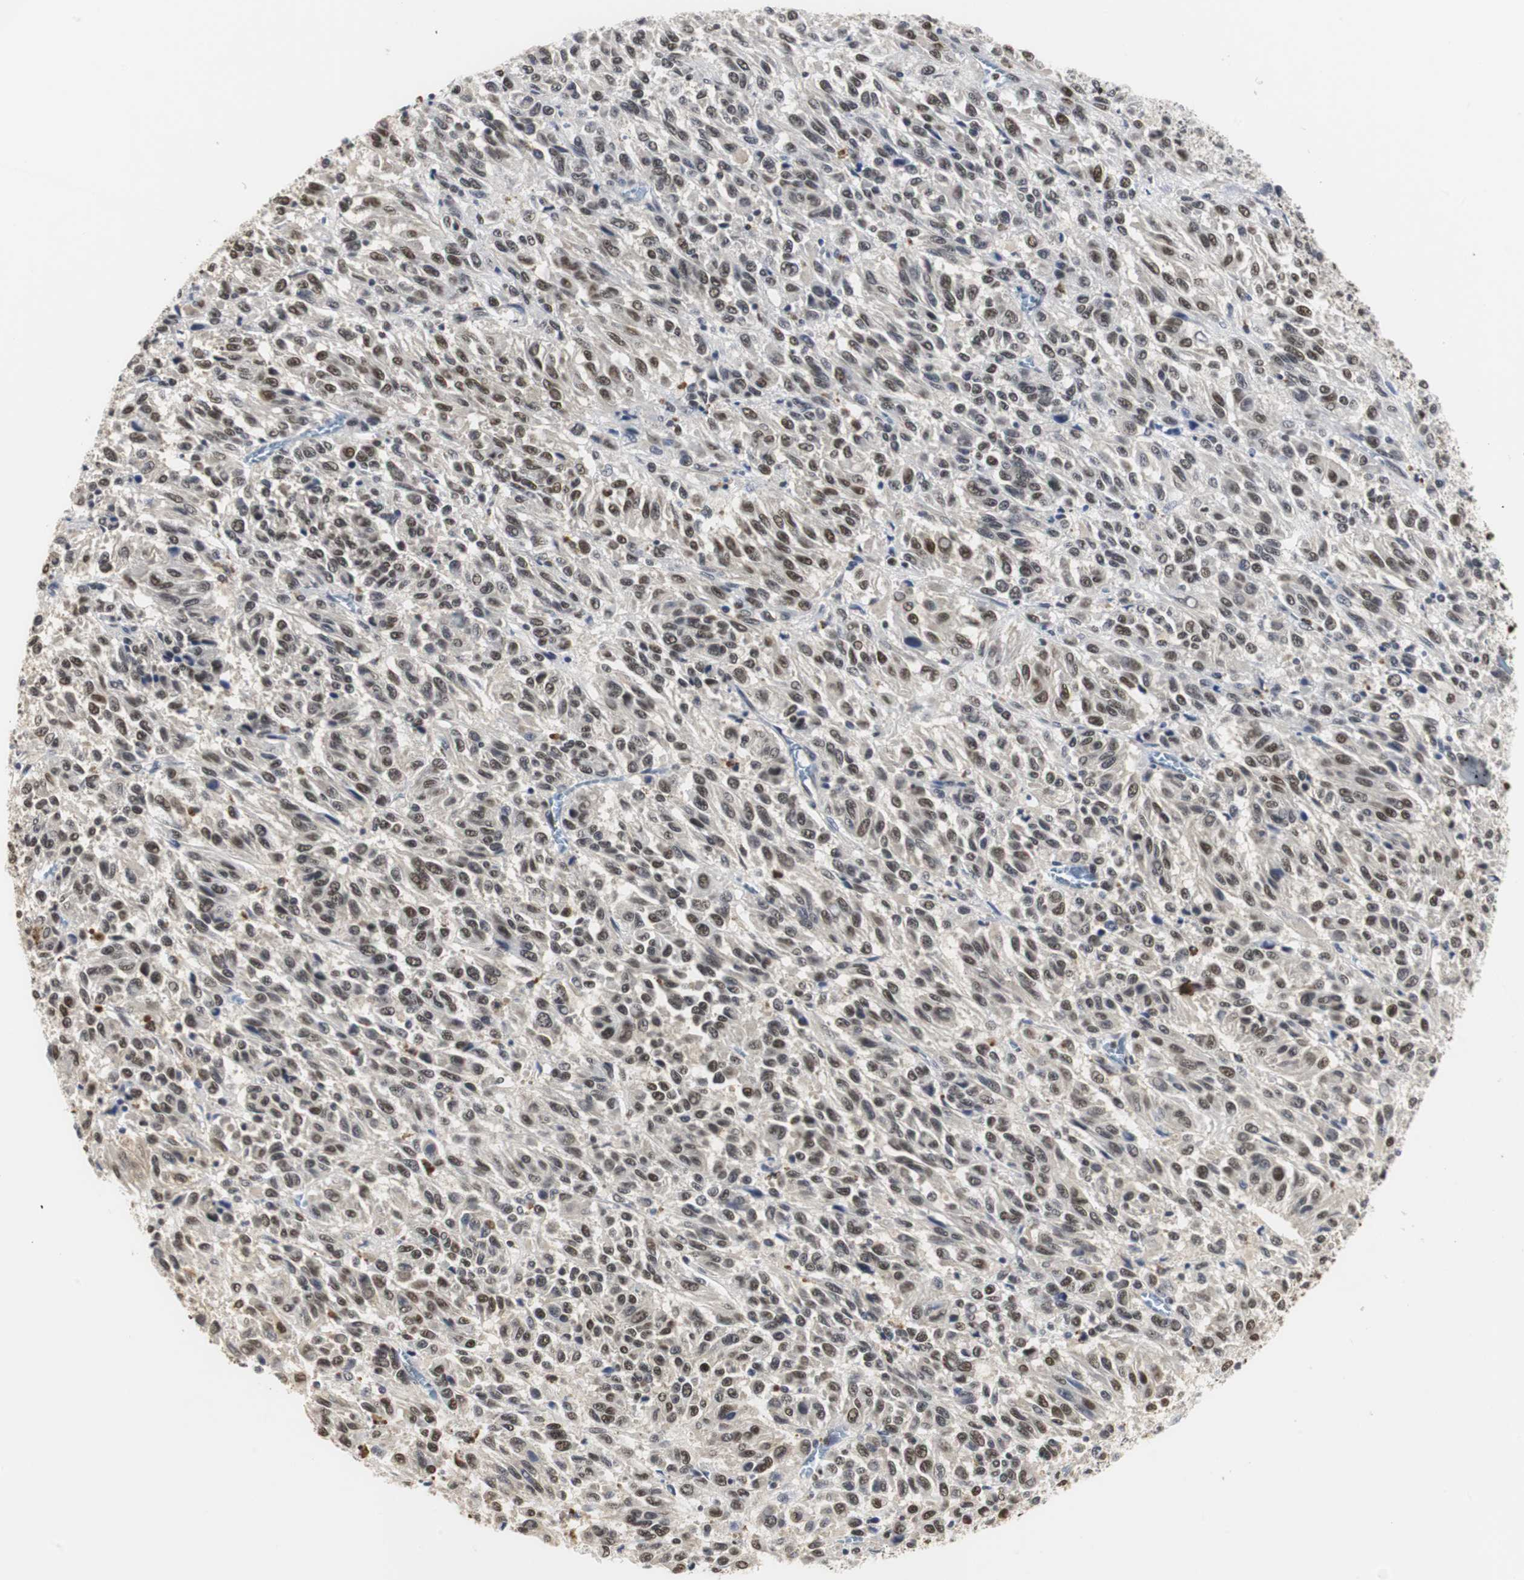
{"staining": {"intensity": "moderate", "quantity": "<25%", "location": "nuclear"}, "tissue": "melanoma", "cell_type": "Tumor cells", "image_type": "cancer", "snomed": [{"axis": "morphology", "description": "Malignant melanoma, Metastatic site"}, {"axis": "topography", "description": "Lung"}], "caption": "The photomicrograph exhibits immunohistochemical staining of melanoma. There is moderate nuclear positivity is present in about <25% of tumor cells.", "gene": "ZFC3H1", "patient": {"sex": "male", "age": 64}}